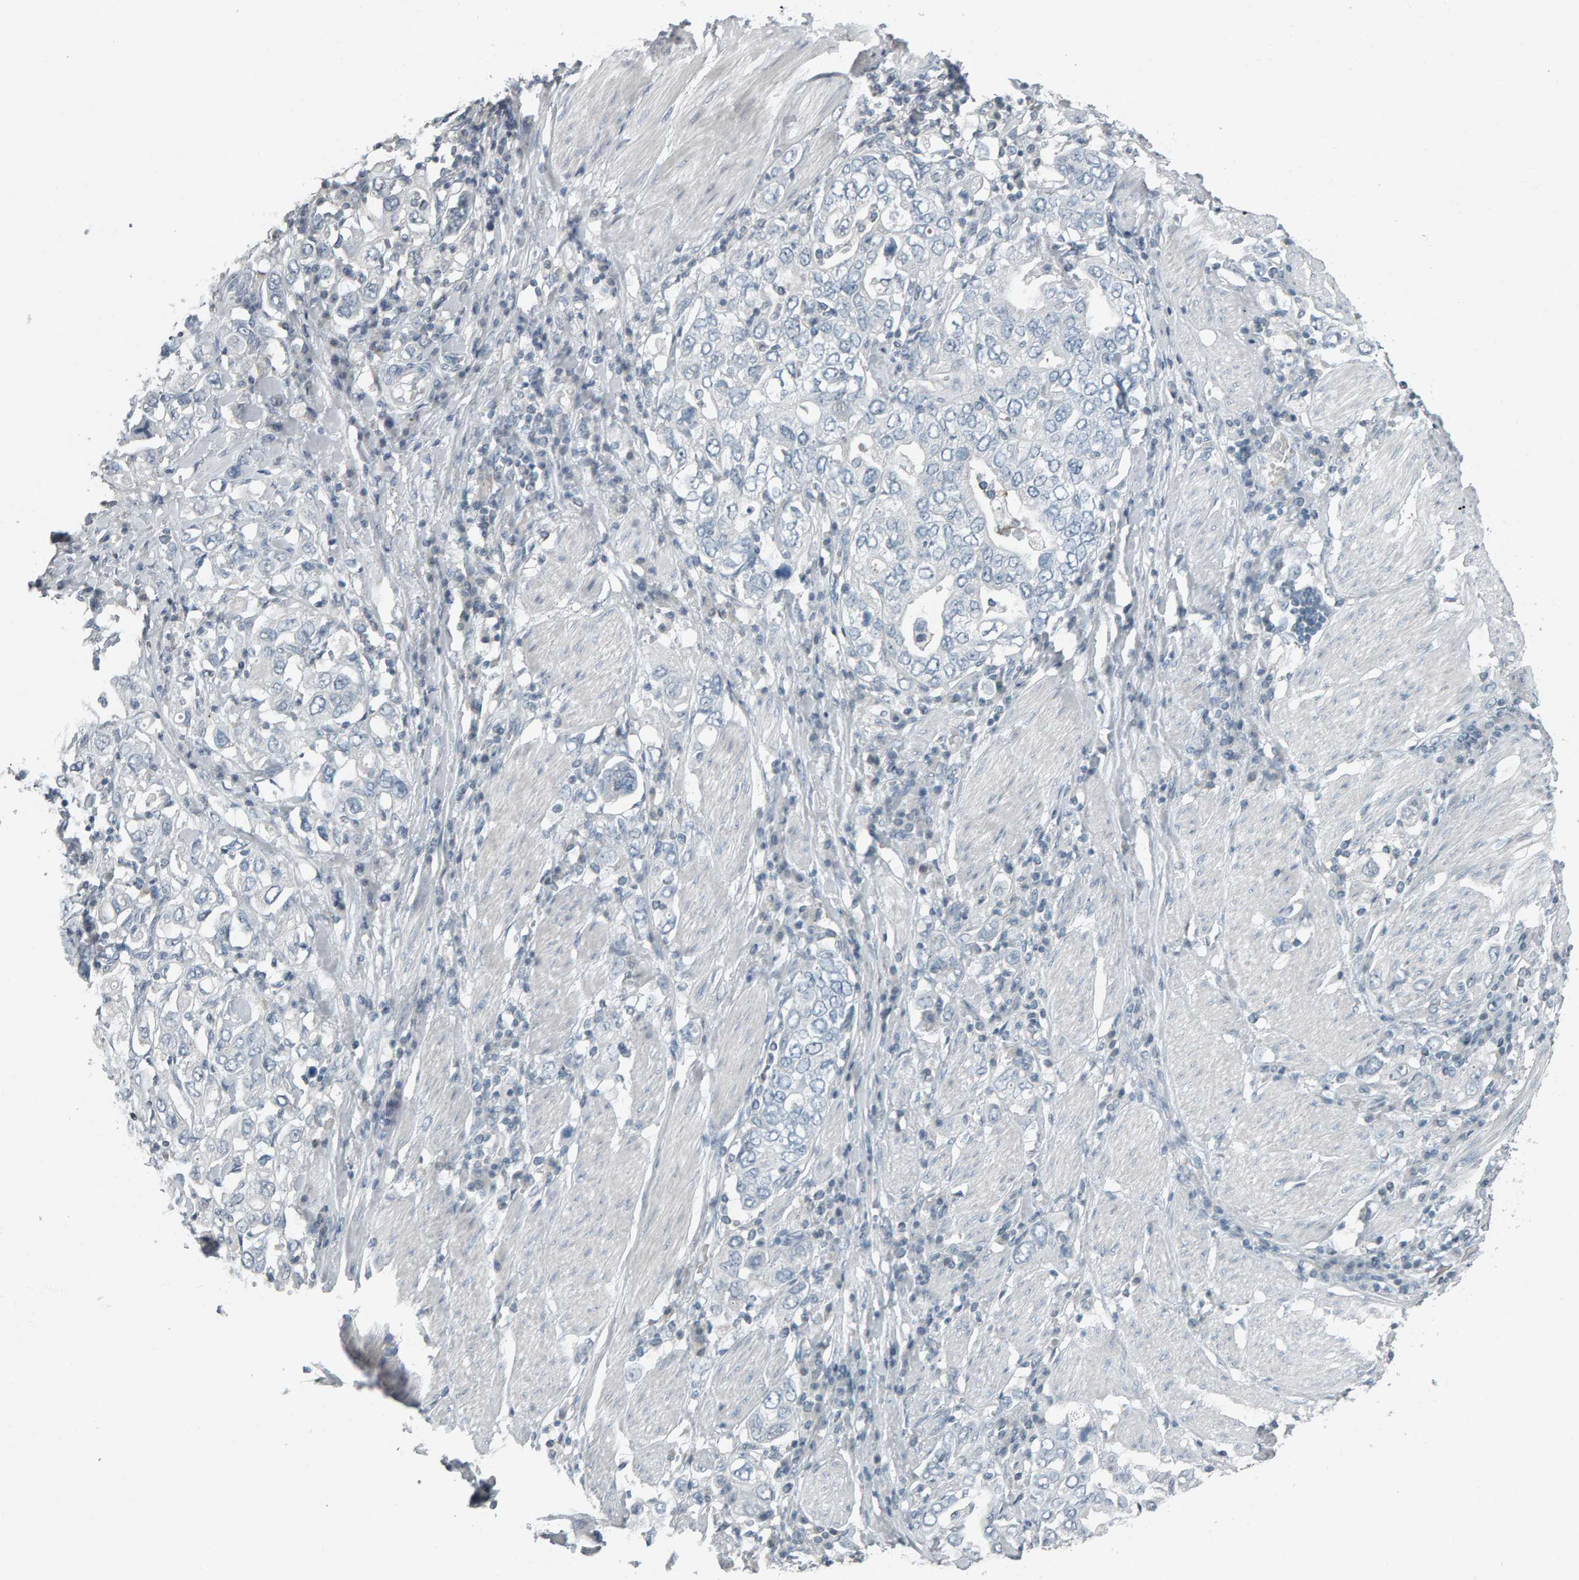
{"staining": {"intensity": "negative", "quantity": "none", "location": "none"}, "tissue": "stomach cancer", "cell_type": "Tumor cells", "image_type": "cancer", "snomed": [{"axis": "morphology", "description": "Adenocarcinoma, NOS"}, {"axis": "topography", "description": "Stomach, upper"}], "caption": "Immunohistochemical staining of stomach cancer (adenocarcinoma) shows no significant staining in tumor cells. (DAB (3,3'-diaminobenzidine) immunohistochemistry (IHC), high magnification).", "gene": "PYY", "patient": {"sex": "male", "age": 62}}